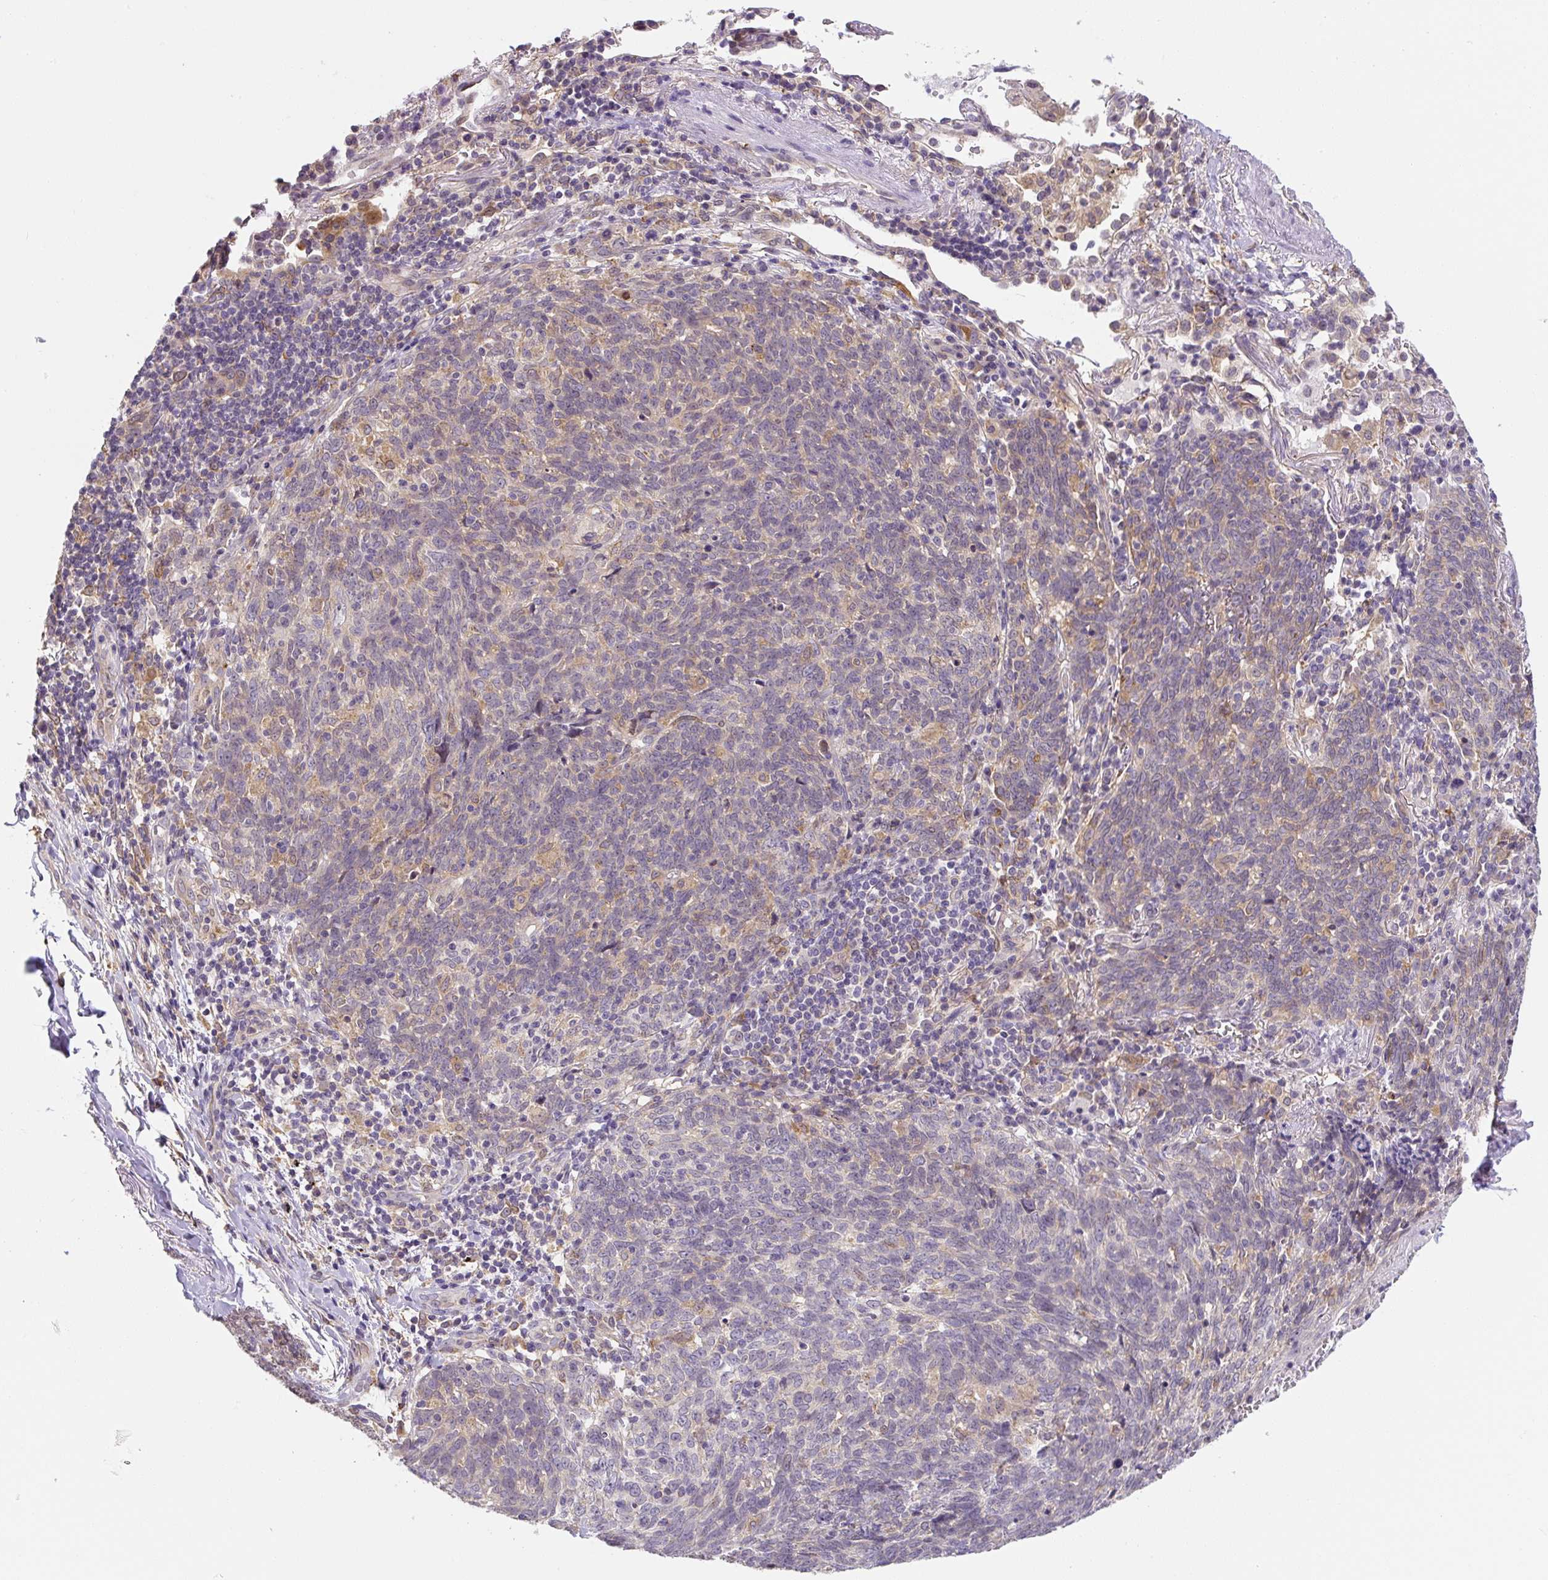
{"staining": {"intensity": "weak", "quantity": "<25%", "location": "cytoplasmic/membranous"}, "tissue": "lung cancer", "cell_type": "Tumor cells", "image_type": "cancer", "snomed": [{"axis": "morphology", "description": "Squamous cell carcinoma, NOS"}, {"axis": "topography", "description": "Lung"}], "caption": "High power microscopy micrograph of an immunohistochemistry (IHC) image of squamous cell carcinoma (lung), revealing no significant staining in tumor cells.", "gene": "PLA2G4A", "patient": {"sex": "female", "age": 72}}